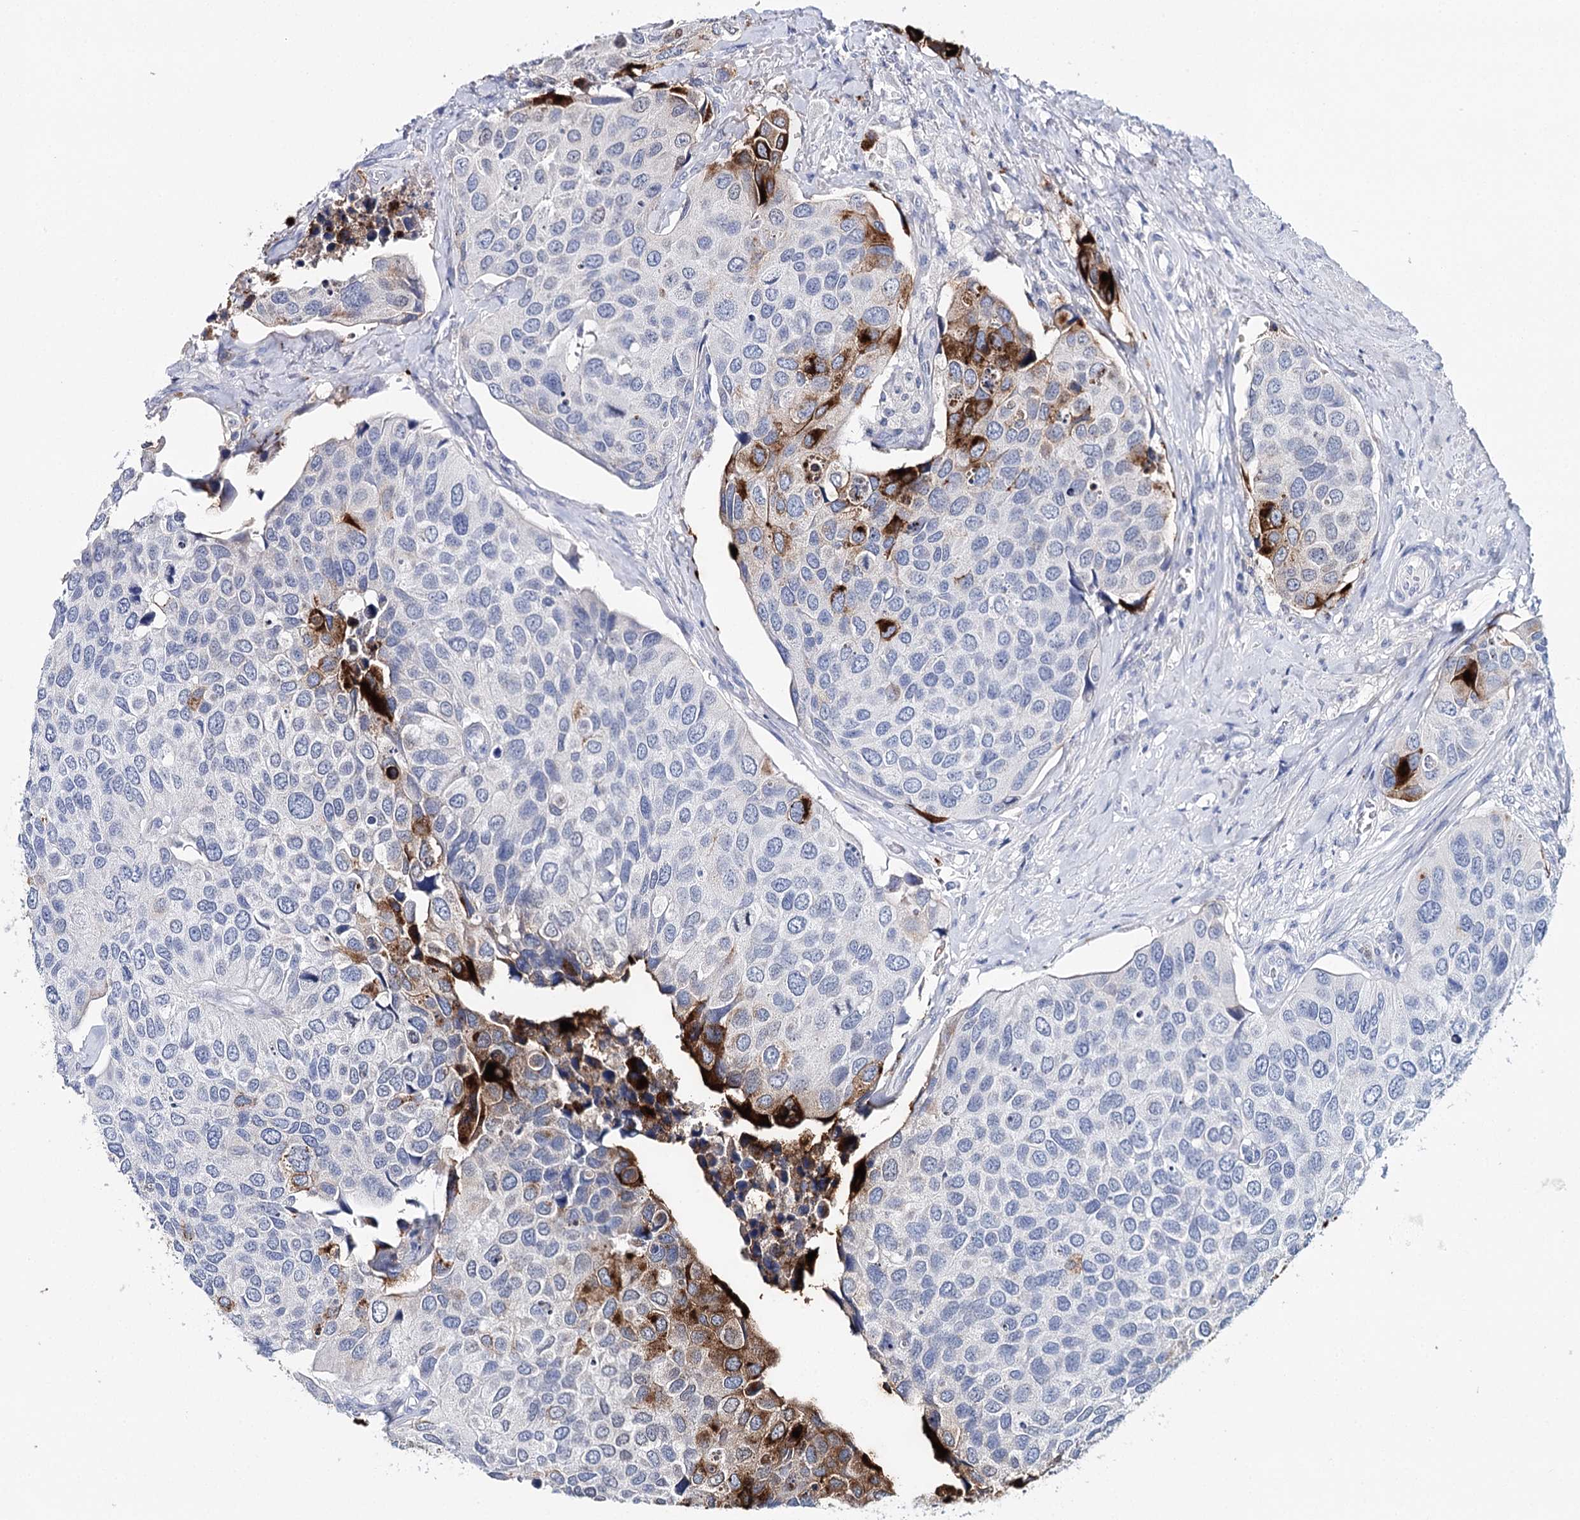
{"staining": {"intensity": "strong", "quantity": "<25%", "location": "cytoplasmic/membranous"}, "tissue": "urothelial cancer", "cell_type": "Tumor cells", "image_type": "cancer", "snomed": [{"axis": "morphology", "description": "Urothelial carcinoma, High grade"}, {"axis": "topography", "description": "Urinary bladder"}], "caption": "A brown stain shows strong cytoplasmic/membranous staining of a protein in human urothelial cancer tumor cells. (IHC, brightfield microscopy, high magnification).", "gene": "CEACAM8", "patient": {"sex": "male", "age": 74}}